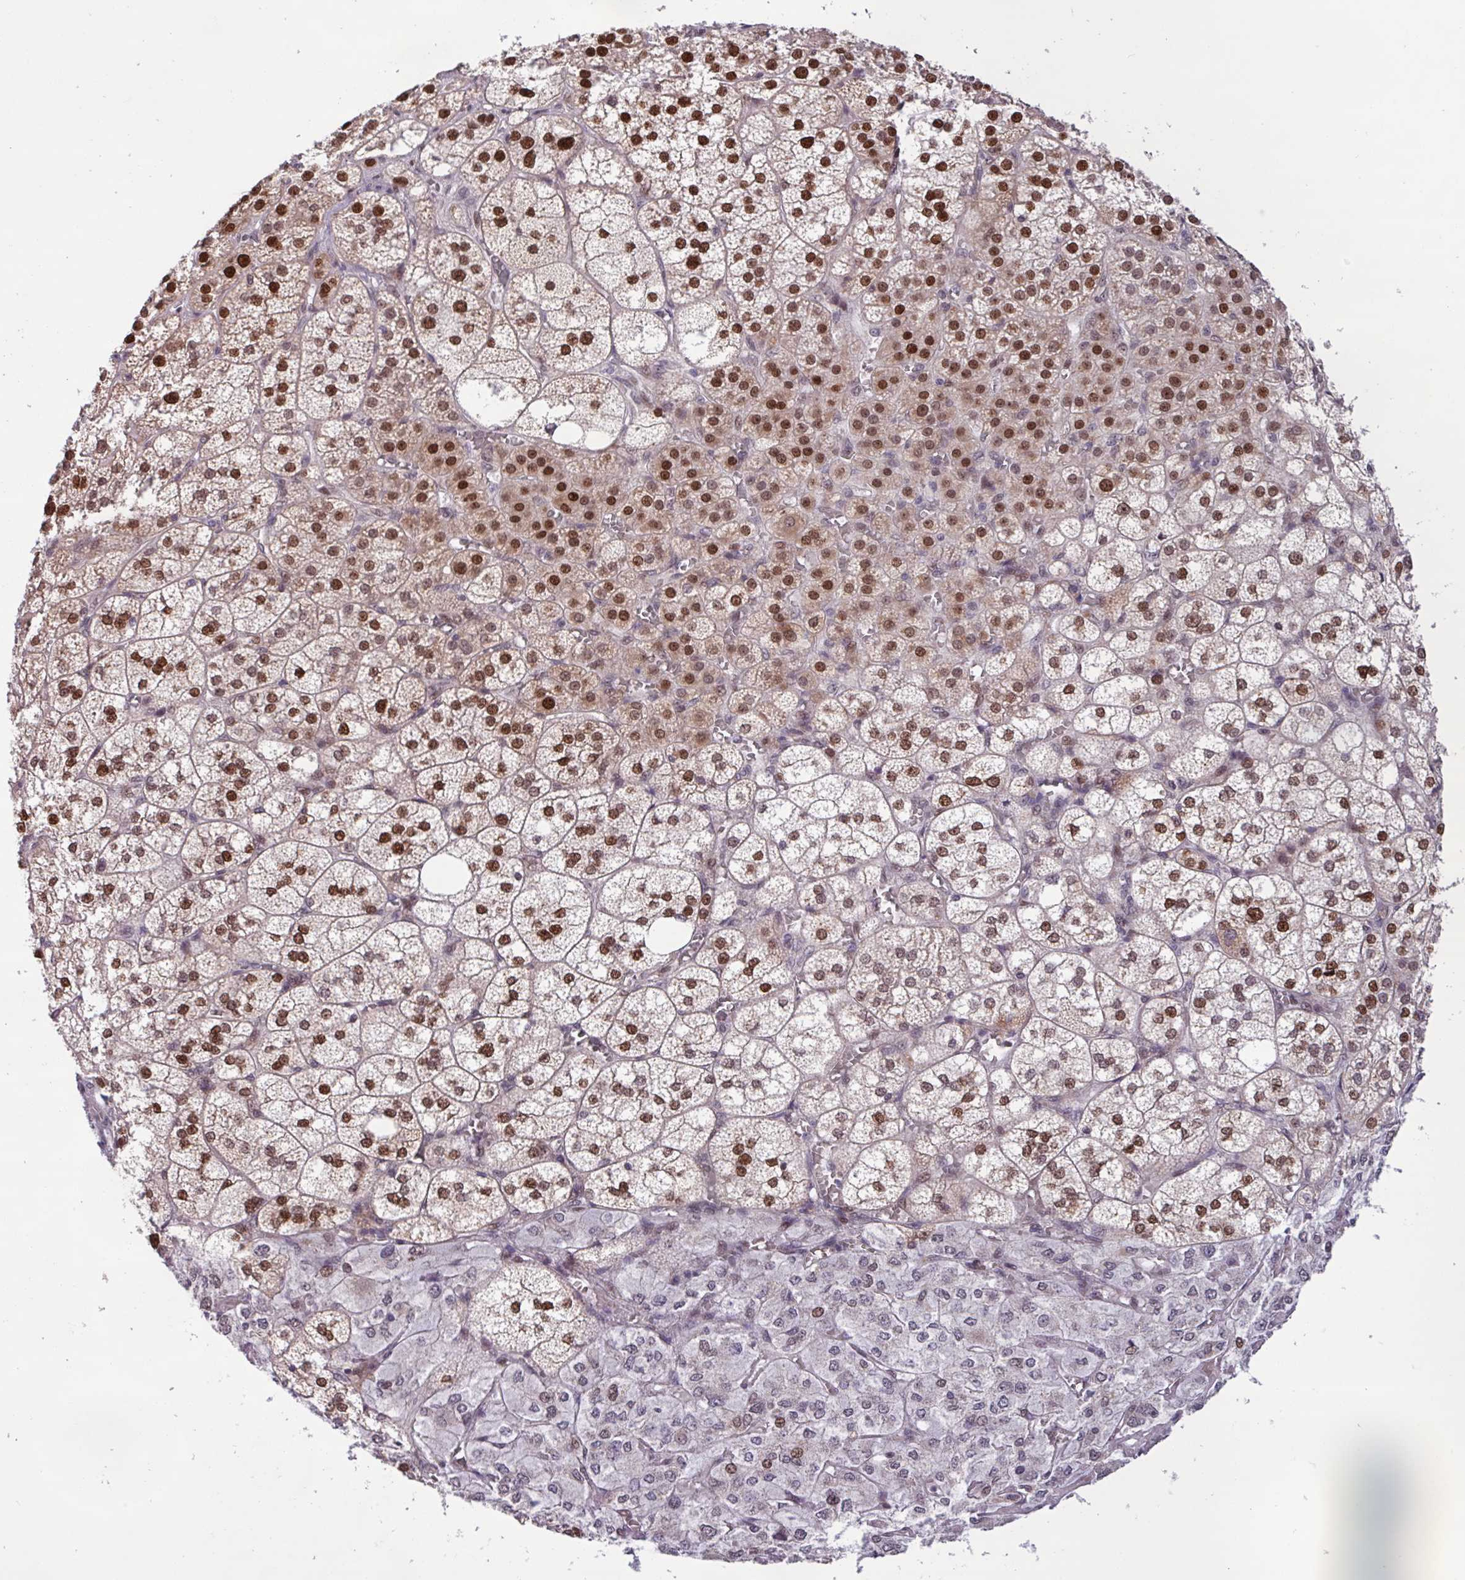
{"staining": {"intensity": "strong", "quantity": ">75%", "location": "cytoplasmic/membranous,nuclear"}, "tissue": "adrenal gland", "cell_type": "Glandular cells", "image_type": "normal", "snomed": [{"axis": "morphology", "description": "Normal tissue, NOS"}, {"axis": "topography", "description": "Adrenal gland"}], "caption": "This histopathology image exhibits immunohistochemistry (IHC) staining of normal adrenal gland, with high strong cytoplasmic/membranous,nuclear staining in about >75% of glandular cells.", "gene": "BRD3", "patient": {"sex": "female", "age": 60}}